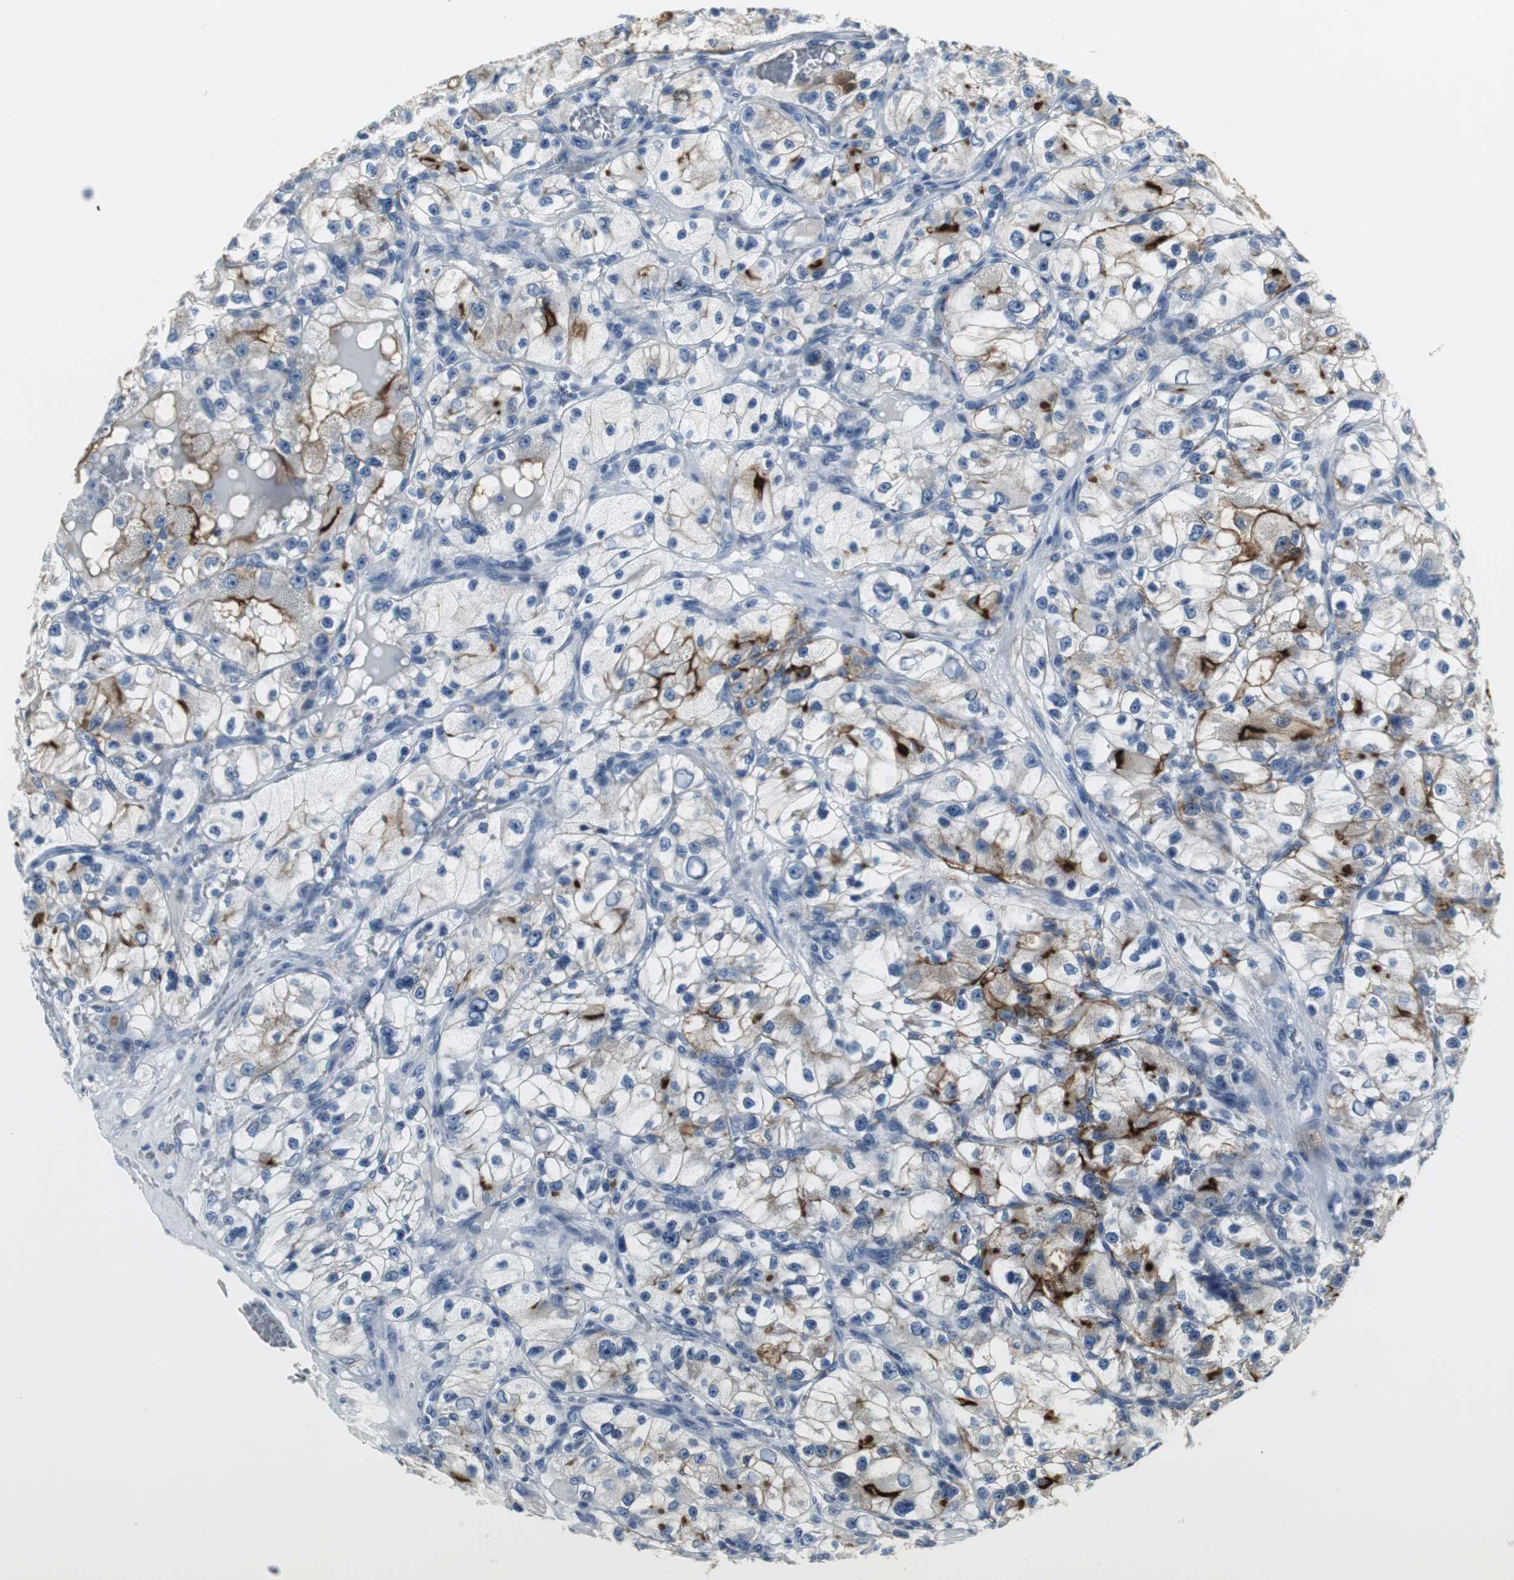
{"staining": {"intensity": "strong", "quantity": "<25%", "location": "cytoplasmic/membranous"}, "tissue": "renal cancer", "cell_type": "Tumor cells", "image_type": "cancer", "snomed": [{"axis": "morphology", "description": "Adenocarcinoma, NOS"}, {"axis": "topography", "description": "Kidney"}], "caption": "Renal cancer (adenocarcinoma) tissue shows strong cytoplasmic/membranous expression in about <25% of tumor cells, visualized by immunohistochemistry. Immunohistochemistry (ihc) stains the protein in brown and the nuclei are stained blue.", "gene": "SLC2A5", "patient": {"sex": "female", "age": 57}}